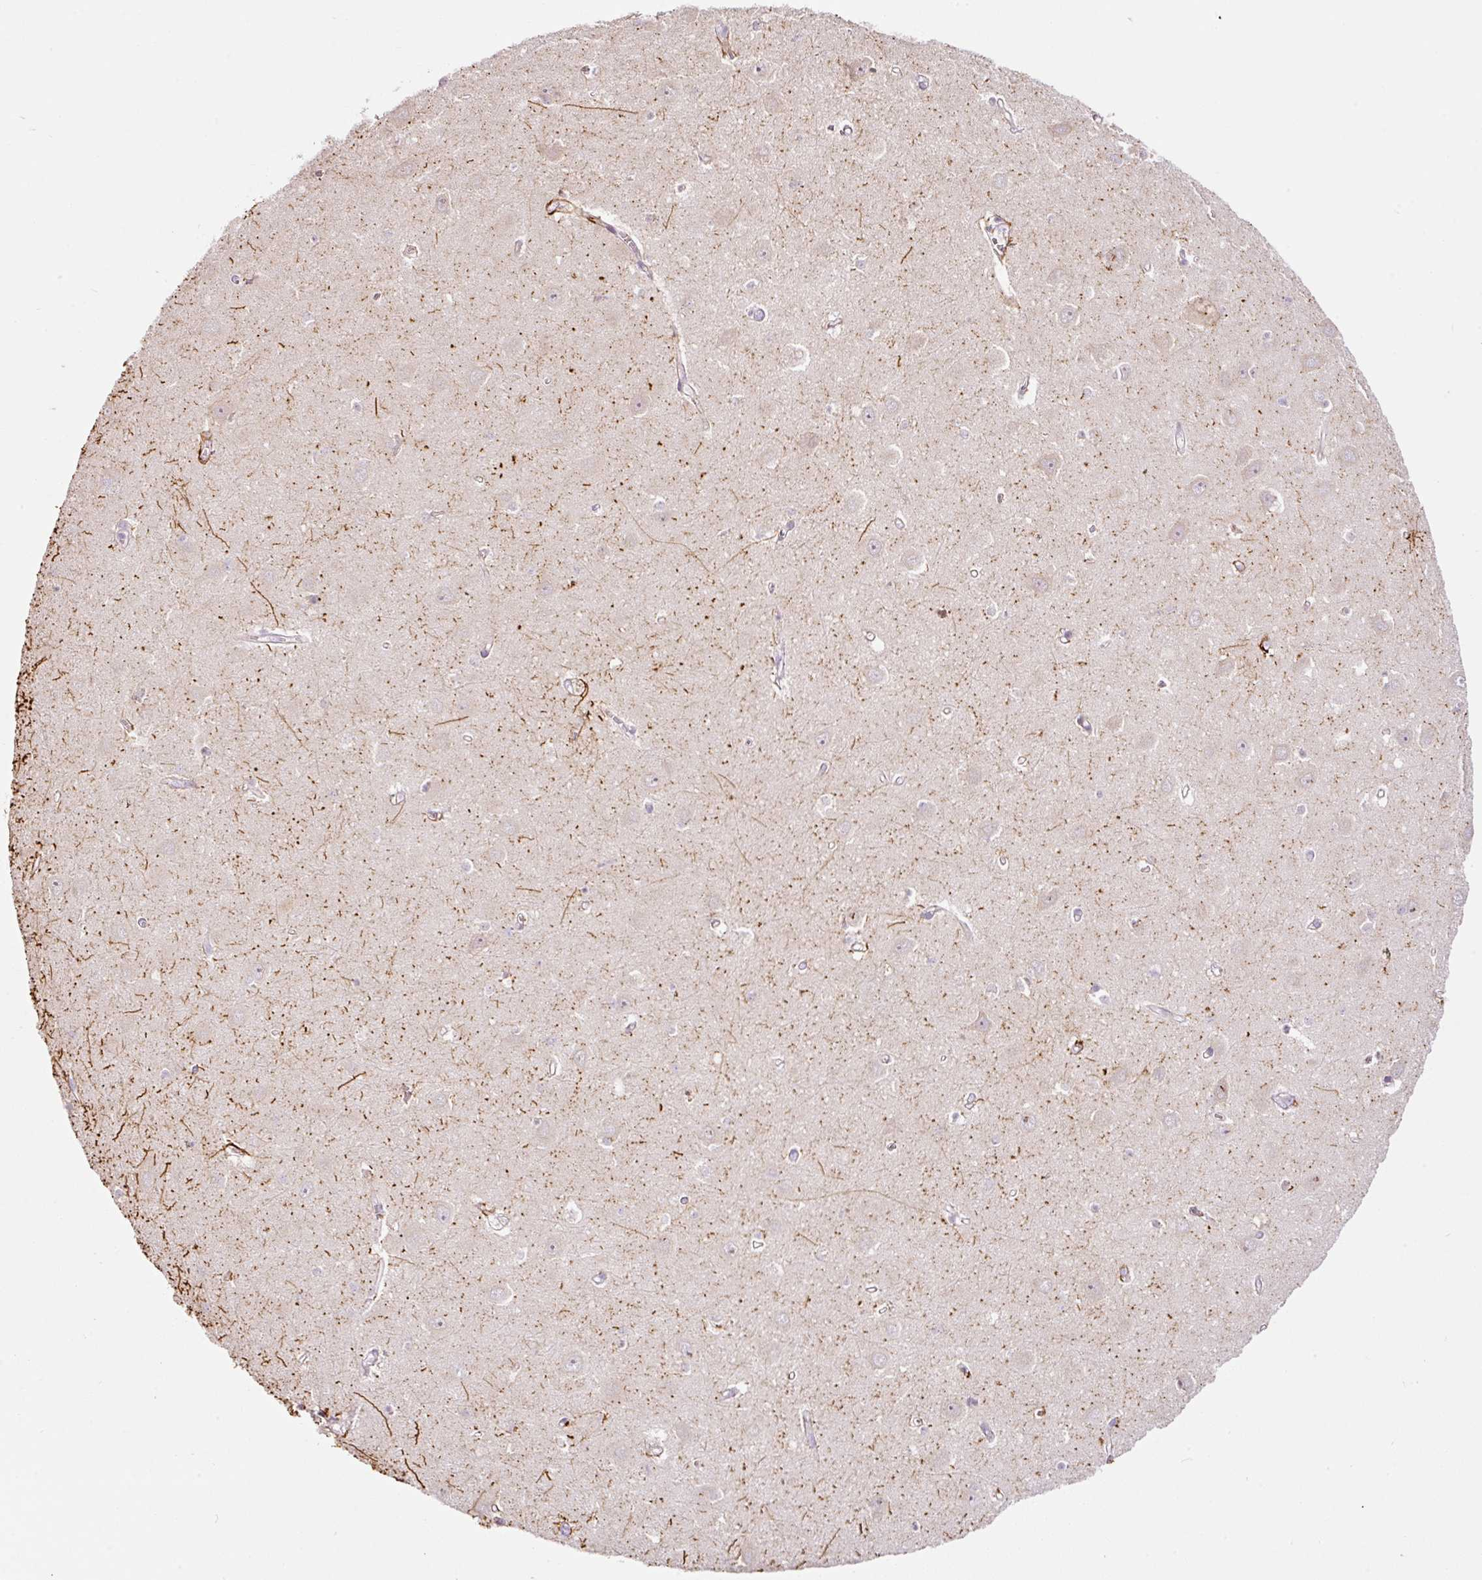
{"staining": {"intensity": "negative", "quantity": "none", "location": "none"}, "tissue": "hippocampus", "cell_type": "Glial cells", "image_type": "normal", "snomed": [{"axis": "morphology", "description": "Normal tissue, NOS"}, {"axis": "topography", "description": "Hippocampus"}], "caption": "Micrograph shows no significant protein expression in glial cells of benign hippocampus. (Brightfield microscopy of DAB immunohistochemistry at high magnification).", "gene": "RSPO2", "patient": {"sex": "female", "age": 64}}